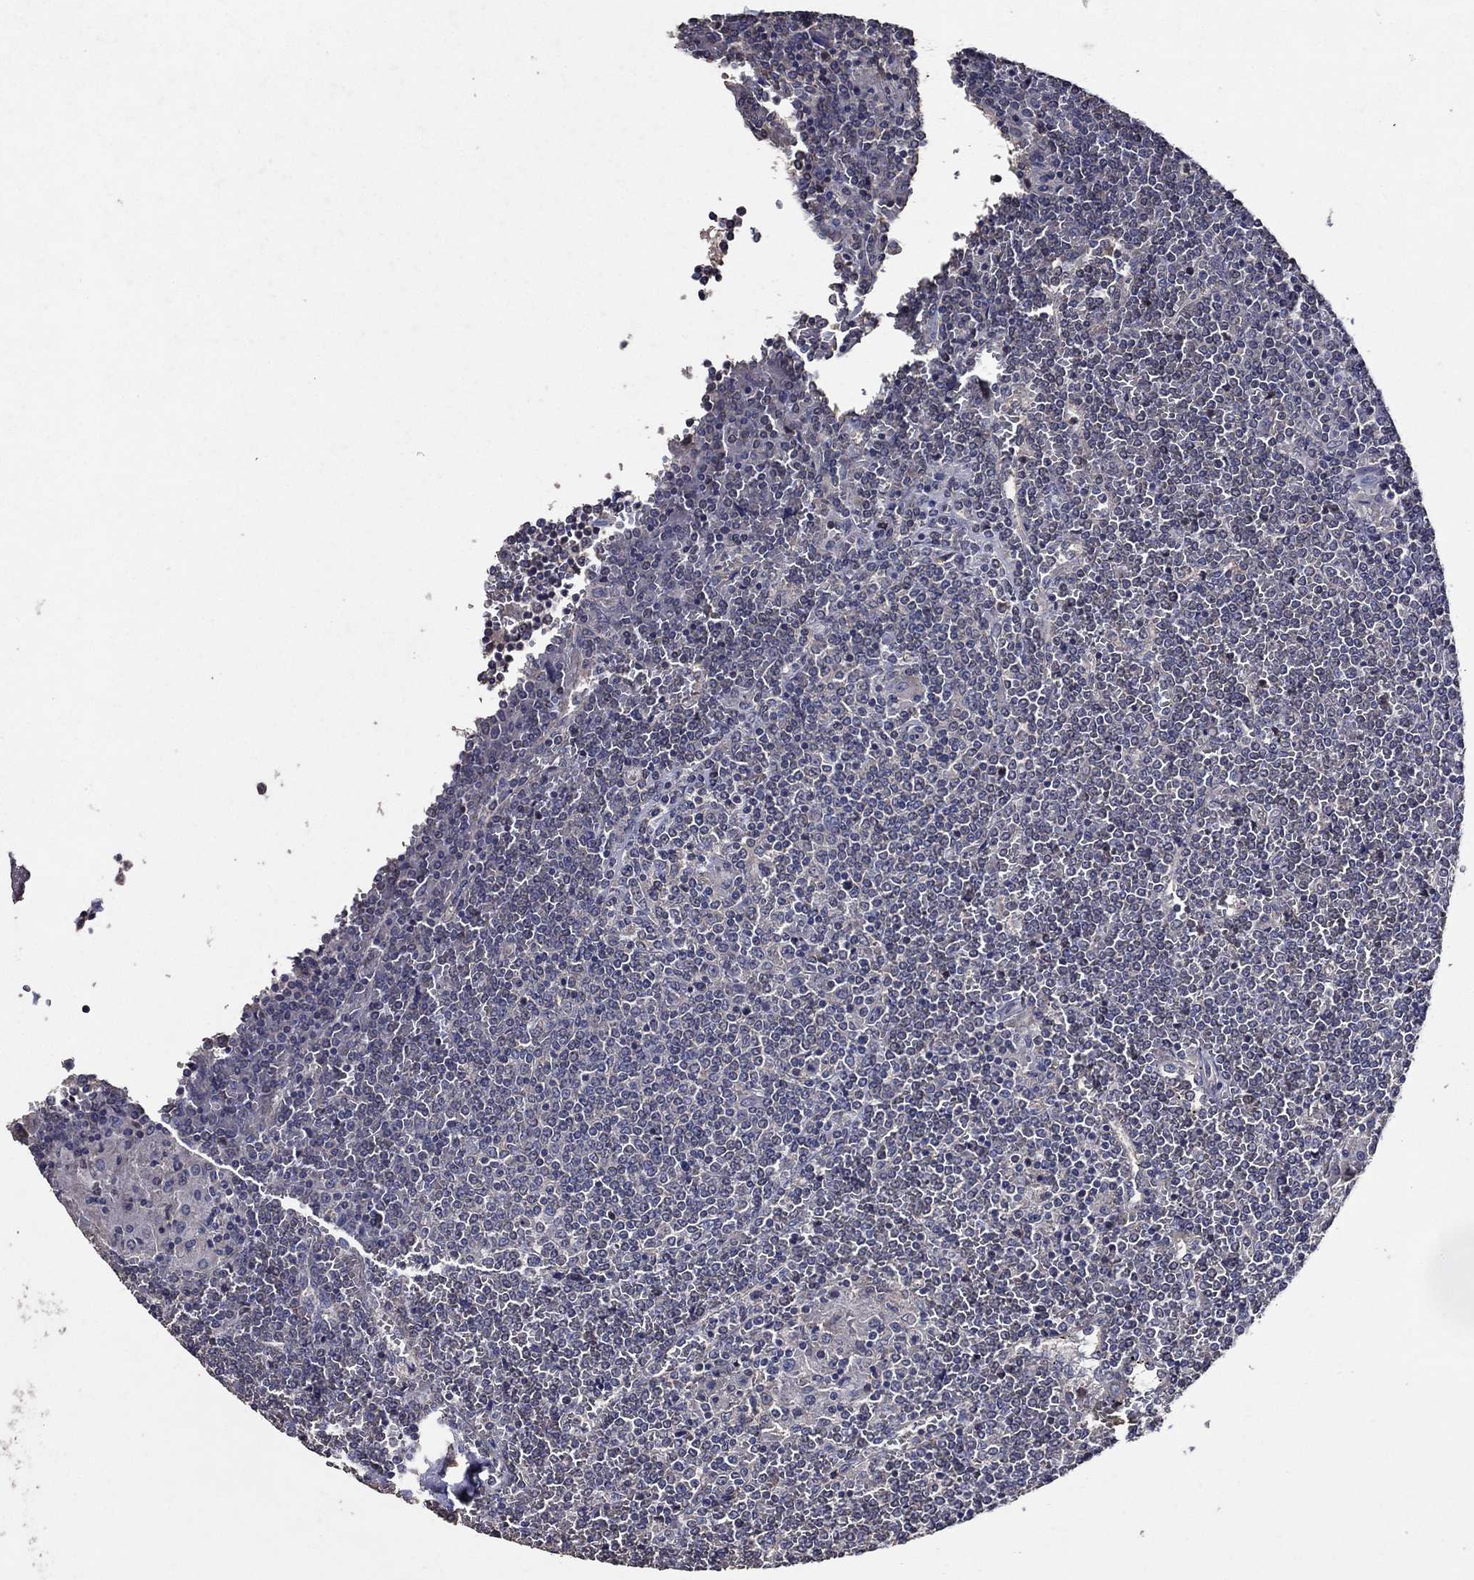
{"staining": {"intensity": "negative", "quantity": "none", "location": "none"}, "tissue": "lymphoma", "cell_type": "Tumor cells", "image_type": "cancer", "snomed": [{"axis": "morphology", "description": "Malignant lymphoma, non-Hodgkin's type, Low grade"}, {"axis": "topography", "description": "Spleen"}], "caption": "Tumor cells are negative for brown protein staining in lymphoma.", "gene": "HAP1", "patient": {"sex": "female", "age": 19}}